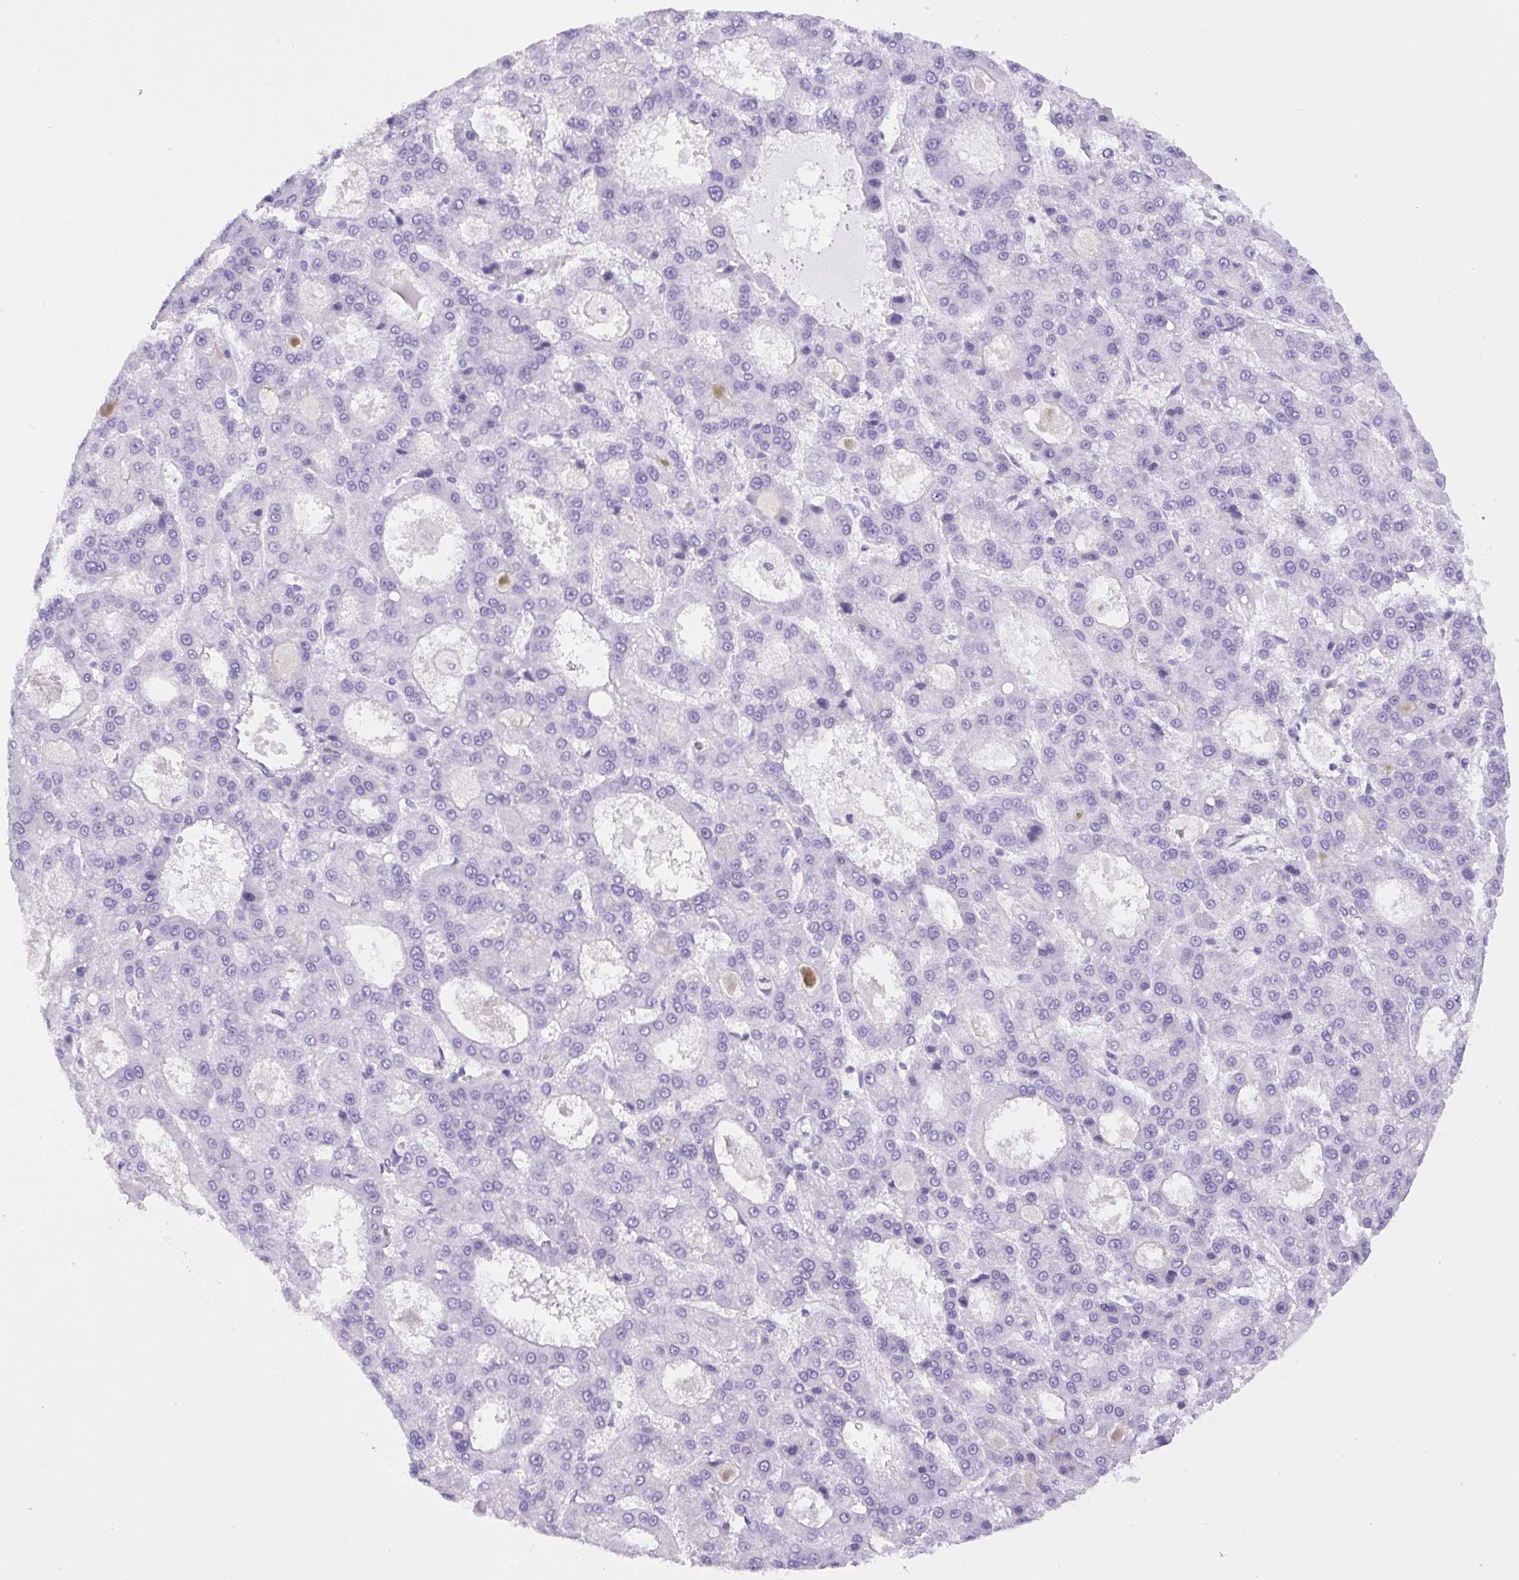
{"staining": {"intensity": "negative", "quantity": "none", "location": "none"}, "tissue": "liver cancer", "cell_type": "Tumor cells", "image_type": "cancer", "snomed": [{"axis": "morphology", "description": "Carcinoma, Hepatocellular, NOS"}, {"axis": "topography", "description": "Liver"}], "caption": "Immunohistochemistry micrograph of neoplastic tissue: human liver hepatocellular carcinoma stained with DAB exhibits no significant protein expression in tumor cells.", "gene": "PIP5KL1", "patient": {"sex": "male", "age": 70}}